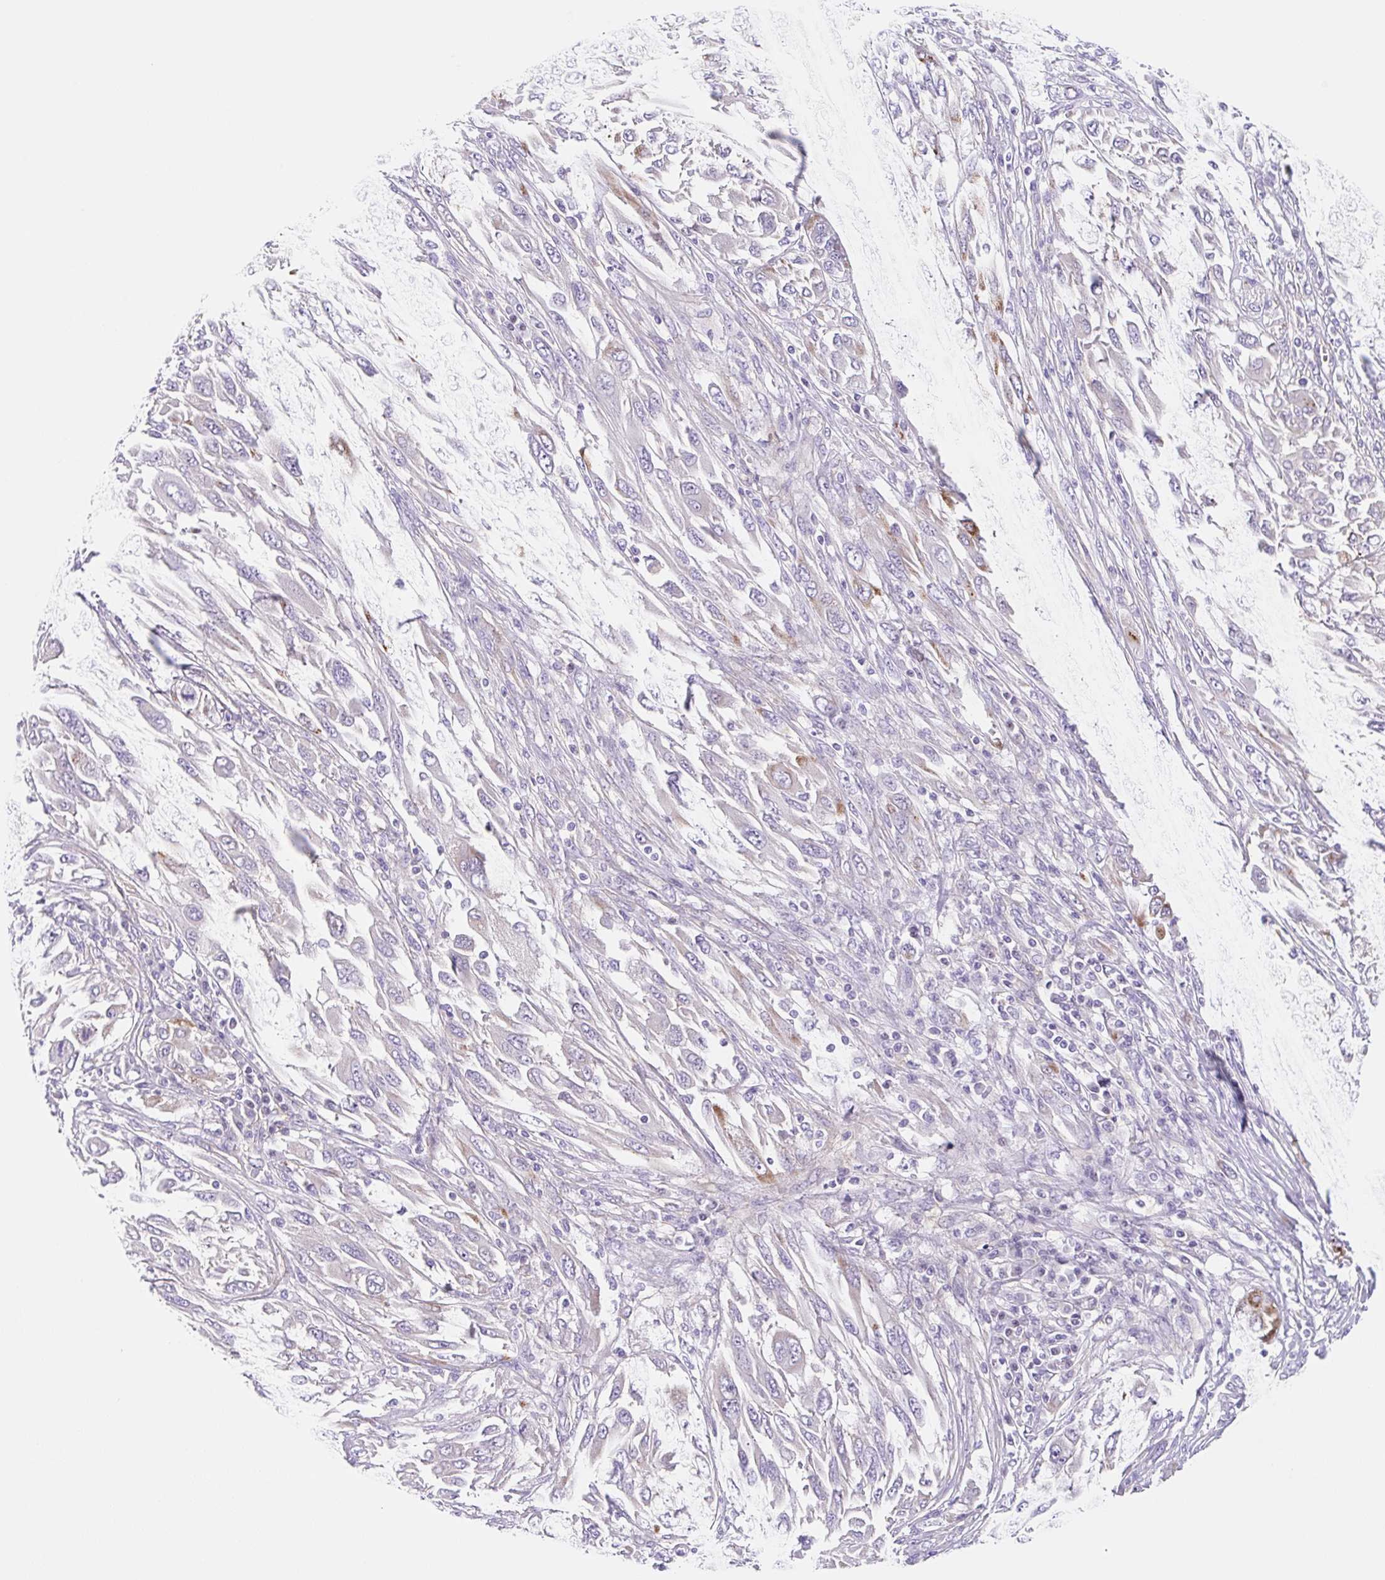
{"staining": {"intensity": "negative", "quantity": "none", "location": "none"}, "tissue": "melanoma", "cell_type": "Tumor cells", "image_type": "cancer", "snomed": [{"axis": "morphology", "description": "Malignant melanoma, NOS"}, {"axis": "topography", "description": "Skin"}], "caption": "Tumor cells are negative for brown protein staining in malignant melanoma.", "gene": "LYVE1", "patient": {"sex": "female", "age": 91}}